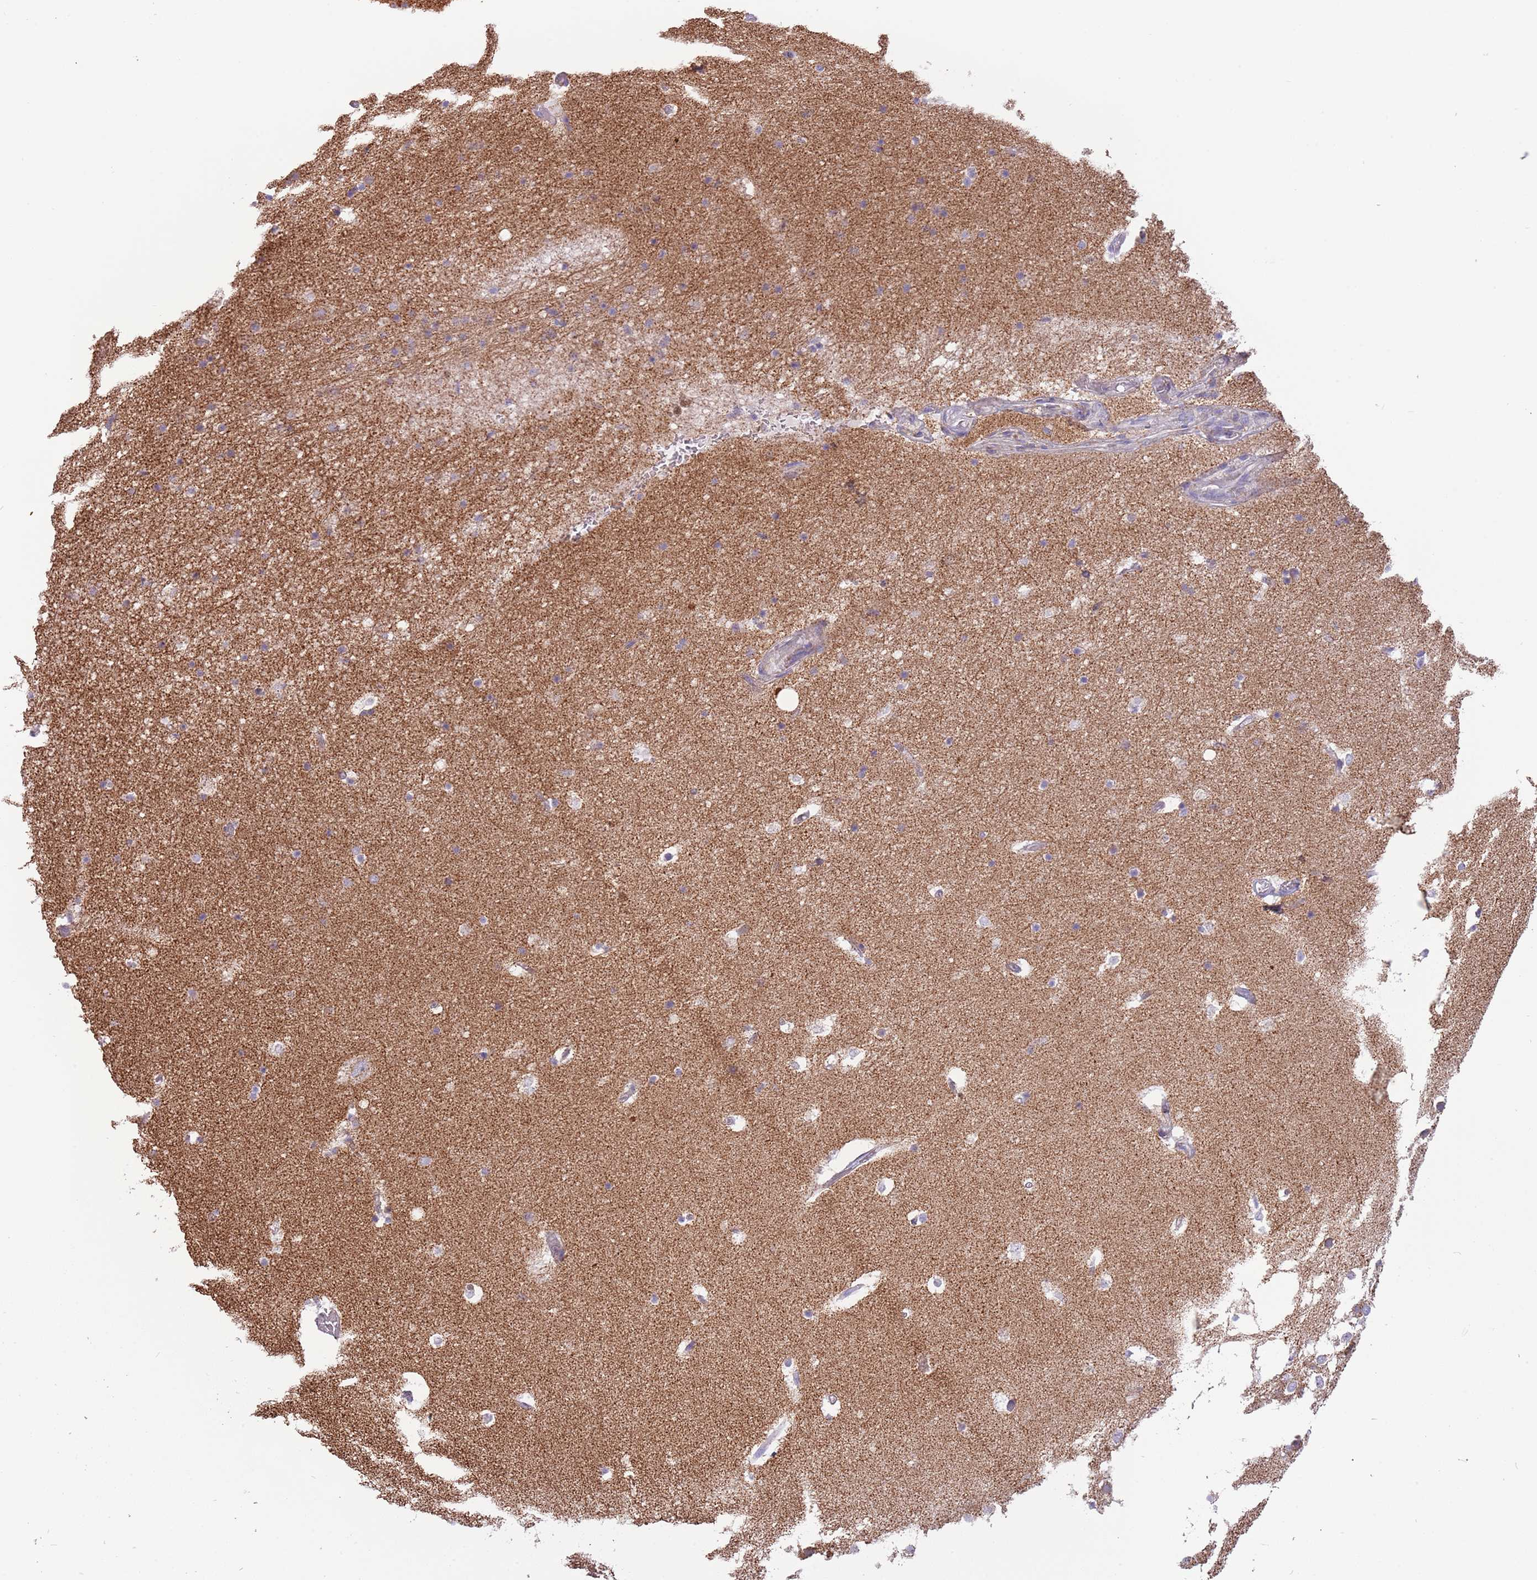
{"staining": {"intensity": "weak", "quantity": "25%-75%", "location": "cytoplasmic/membranous"}, "tissue": "hippocampus", "cell_type": "Glial cells", "image_type": "normal", "snomed": [{"axis": "morphology", "description": "Normal tissue, NOS"}, {"axis": "topography", "description": "Hippocampus"}], "caption": "Immunohistochemical staining of unremarkable hippocampus demonstrates 25%-75% levels of weak cytoplasmic/membranous protein staining in approximately 25%-75% of glial cells.", "gene": "LHX6", "patient": {"sex": "female", "age": 52}}